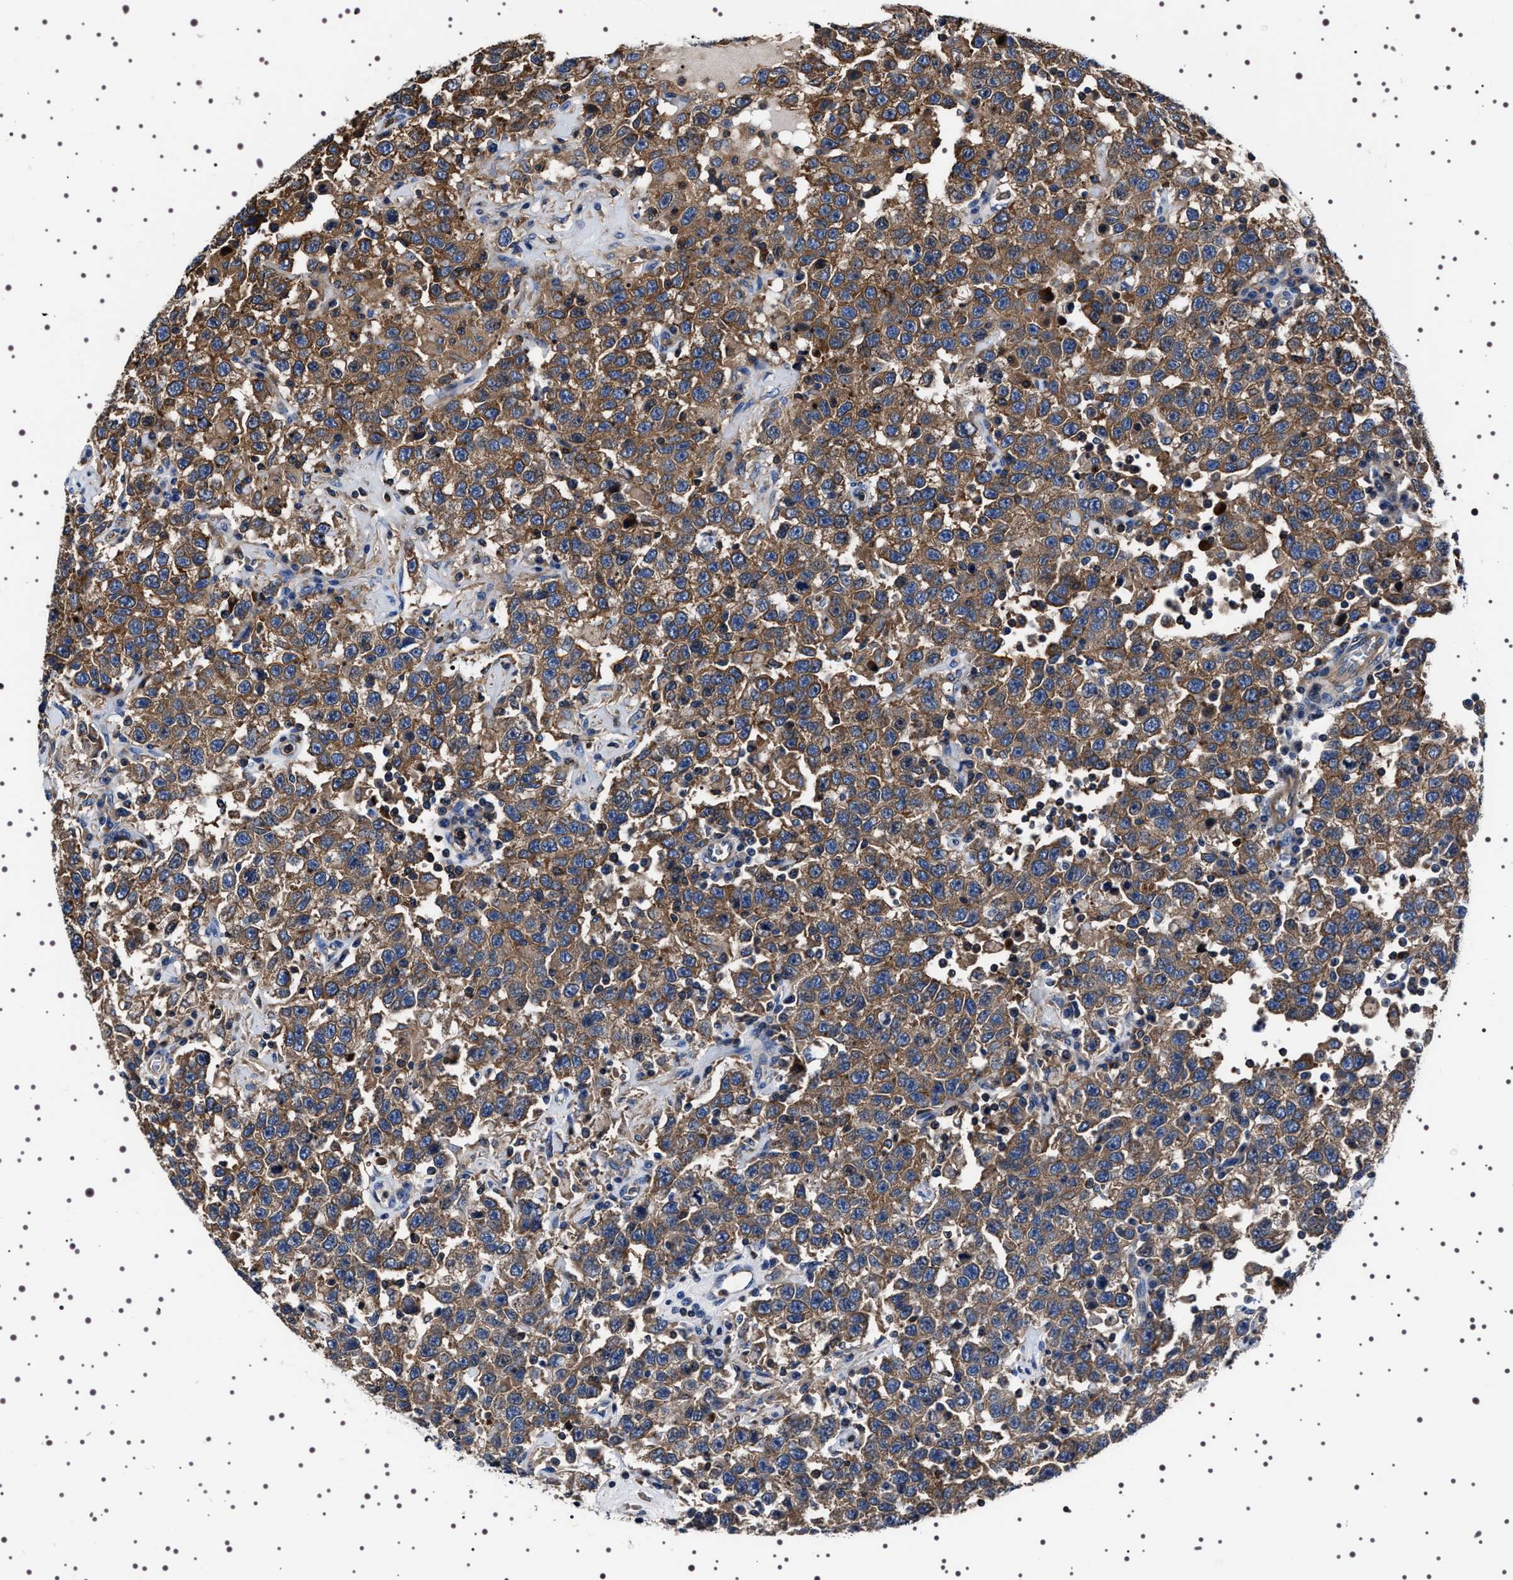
{"staining": {"intensity": "moderate", "quantity": ">75%", "location": "cytoplasmic/membranous"}, "tissue": "testis cancer", "cell_type": "Tumor cells", "image_type": "cancer", "snomed": [{"axis": "morphology", "description": "Seminoma, NOS"}, {"axis": "topography", "description": "Testis"}], "caption": "An immunohistochemistry (IHC) photomicrograph of tumor tissue is shown. Protein staining in brown labels moderate cytoplasmic/membranous positivity in testis cancer within tumor cells.", "gene": "WDR1", "patient": {"sex": "male", "age": 41}}